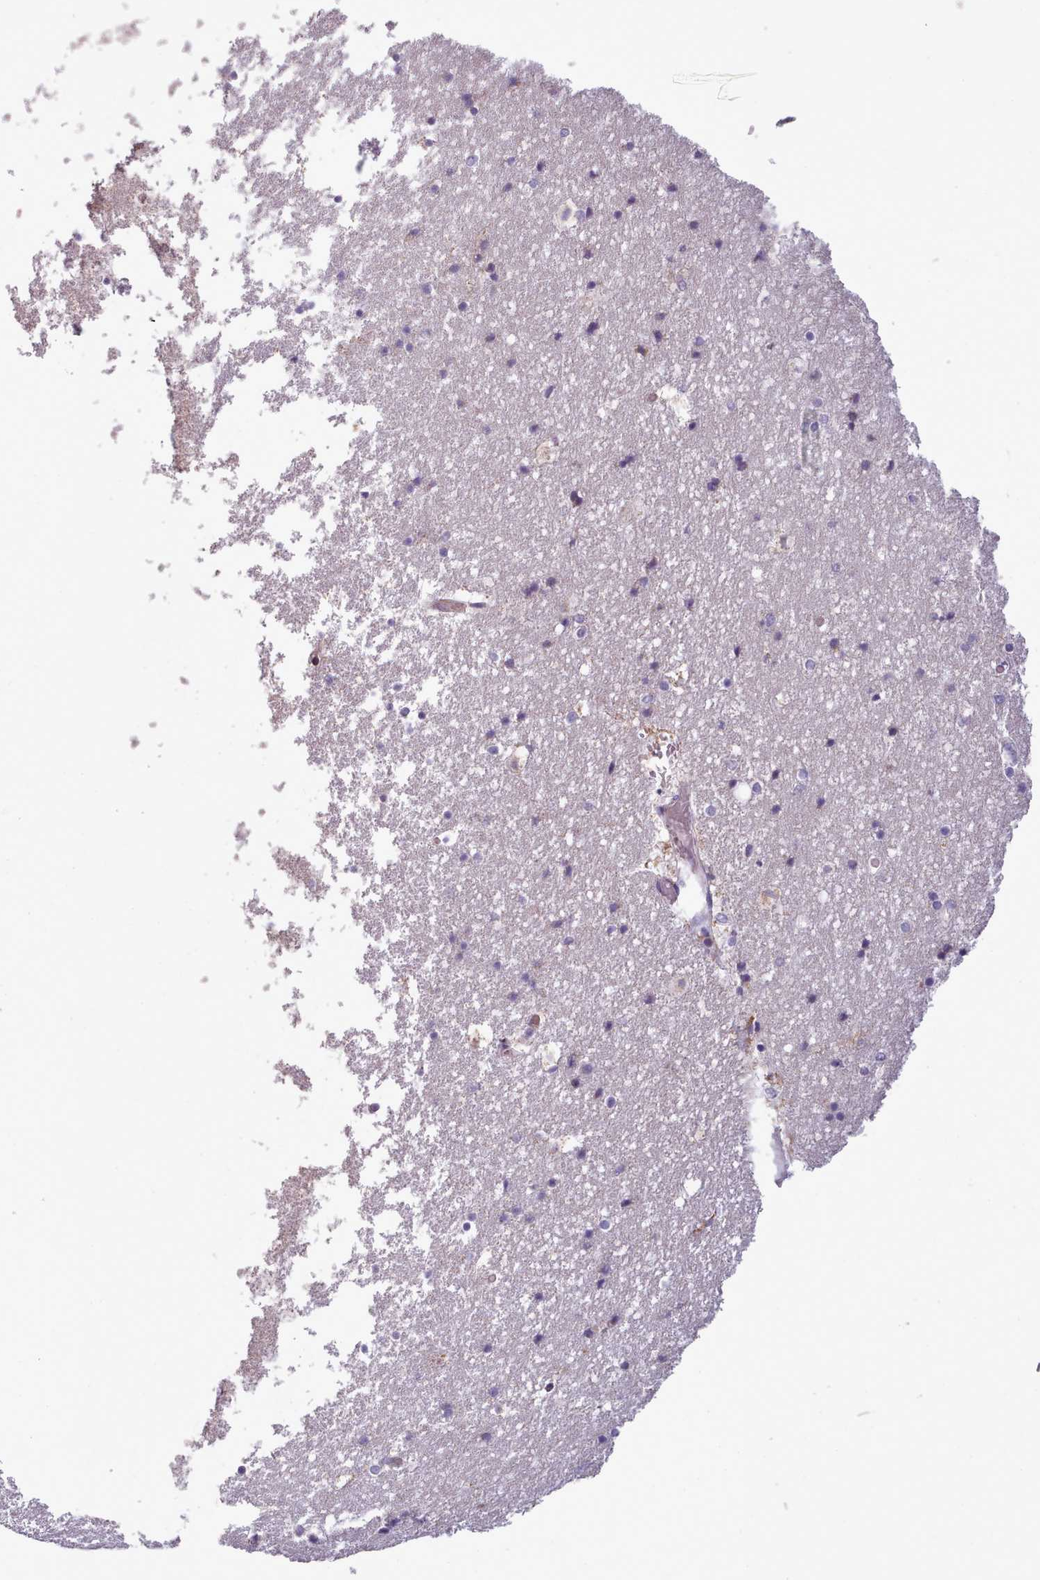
{"staining": {"intensity": "weak", "quantity": "<25%", "location": "cytoplasmic/membranous"}, "tissue": "hippocampus", "cell_type": "Glial cells", "image_type": "normal", "snomed": [{"axis": "morphology", "description": "Normal tissue, NOS"}, {"axis": "topography", "description": "Hippocampus"}], "caption": "DAB (3,3'-diaminobenzidine) immunohistochemical staining of unremarkable hippocampus shows no significant staining in glial cells.", "gene": "SLC52A3", "patient": {"sex": "female", "age": 52}}